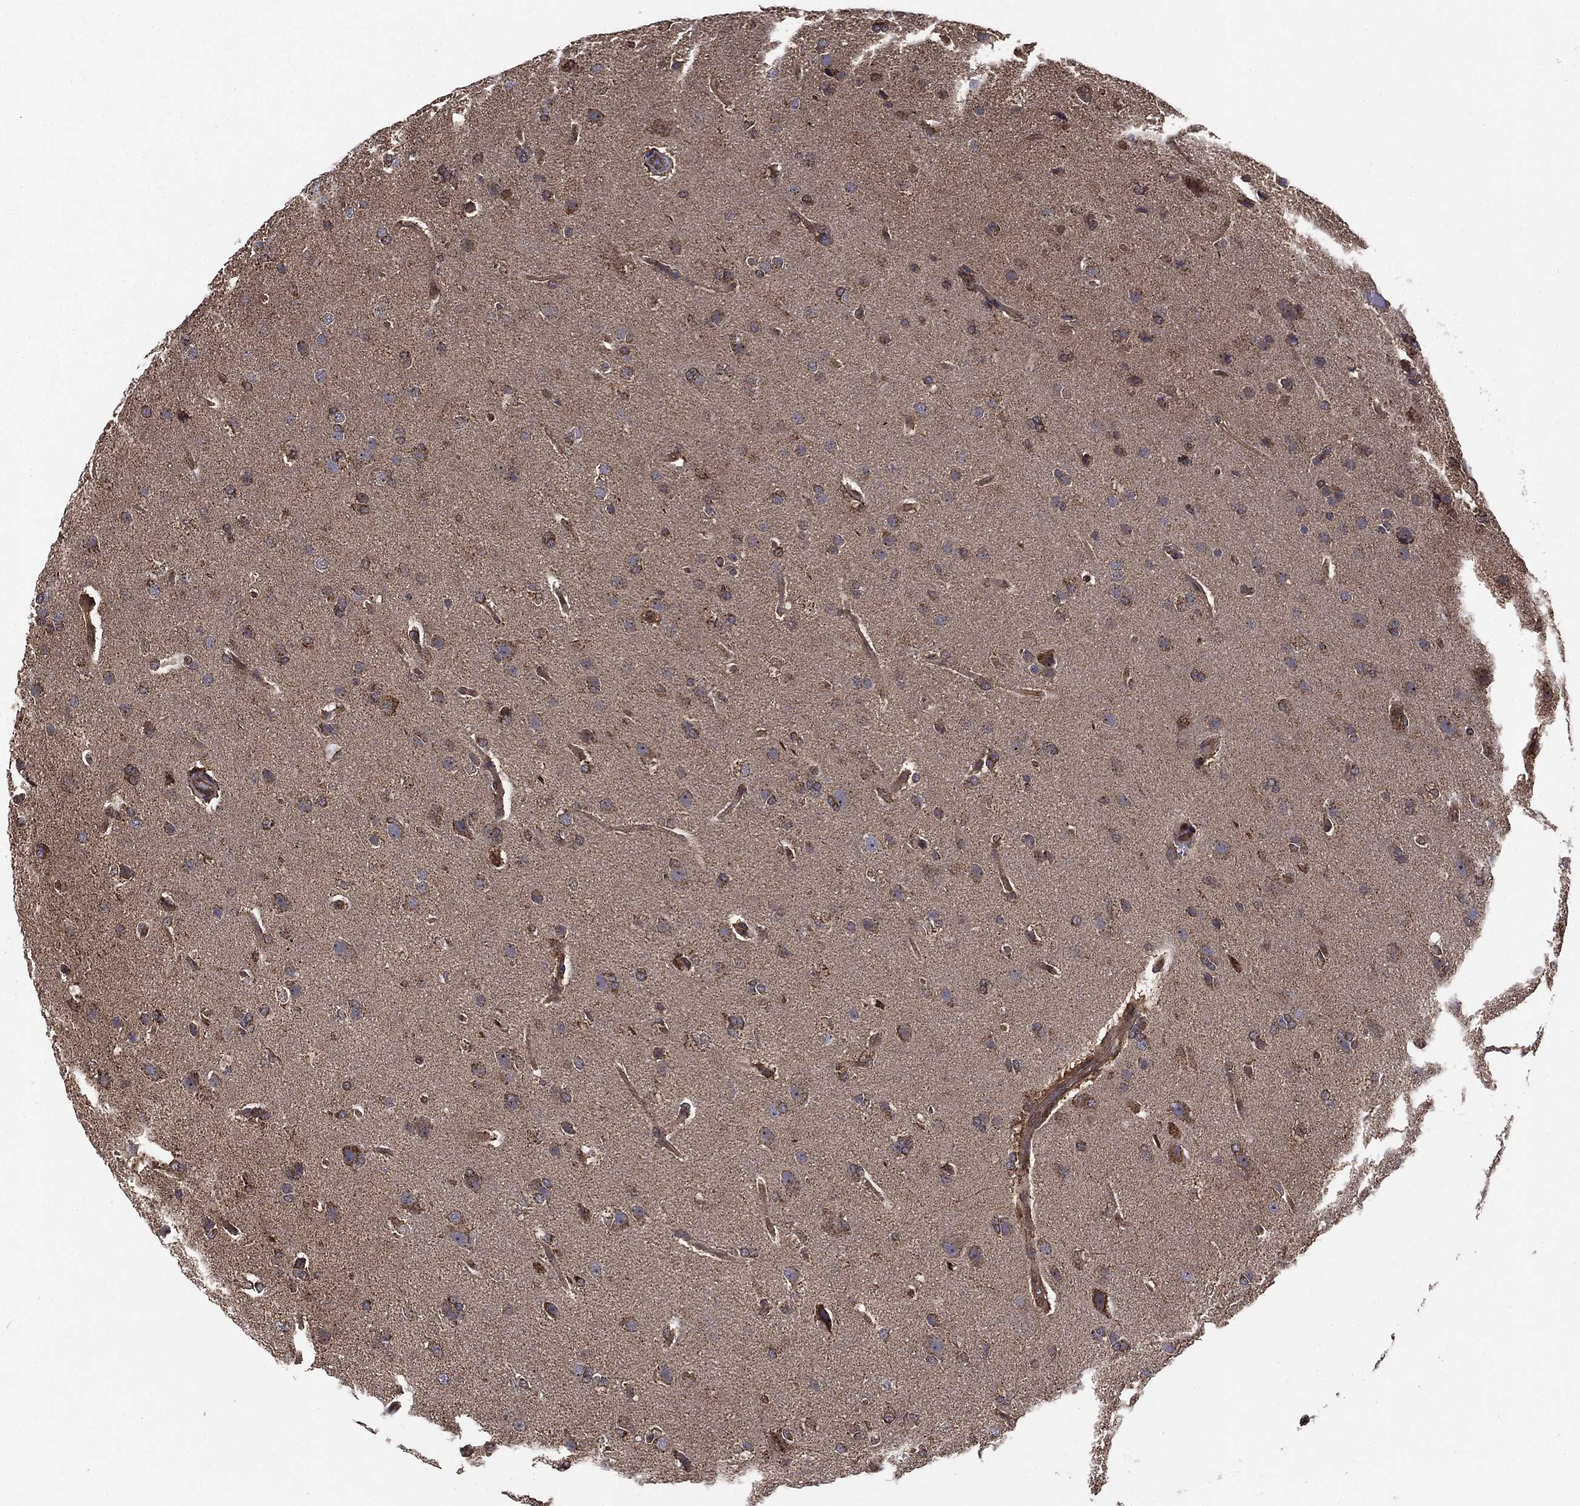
{"staining": {"intensity": "moderate", "quantity": "<25%", "location": "cytoplasmic/membranous"}, "tissue": "glioma", "cell_type": "Tumor cells", "image_type": "cancer", "snomed": [{"axis": "morphology", "description": "Glioma, malignant, High grade"}, {"axis": "topography", "description": "Brain"}], "caption": "High-grade glioma (malignant) stained with DAB (3,3'-diaminobenzidine) immunohistochemistry (IHC) exhibits low levels of moderate cytoplasmic/membranous expression in approximately <25% of tumor cells.", "gene": "RIGI", "patient": {"sex": "male", "age": 68}}